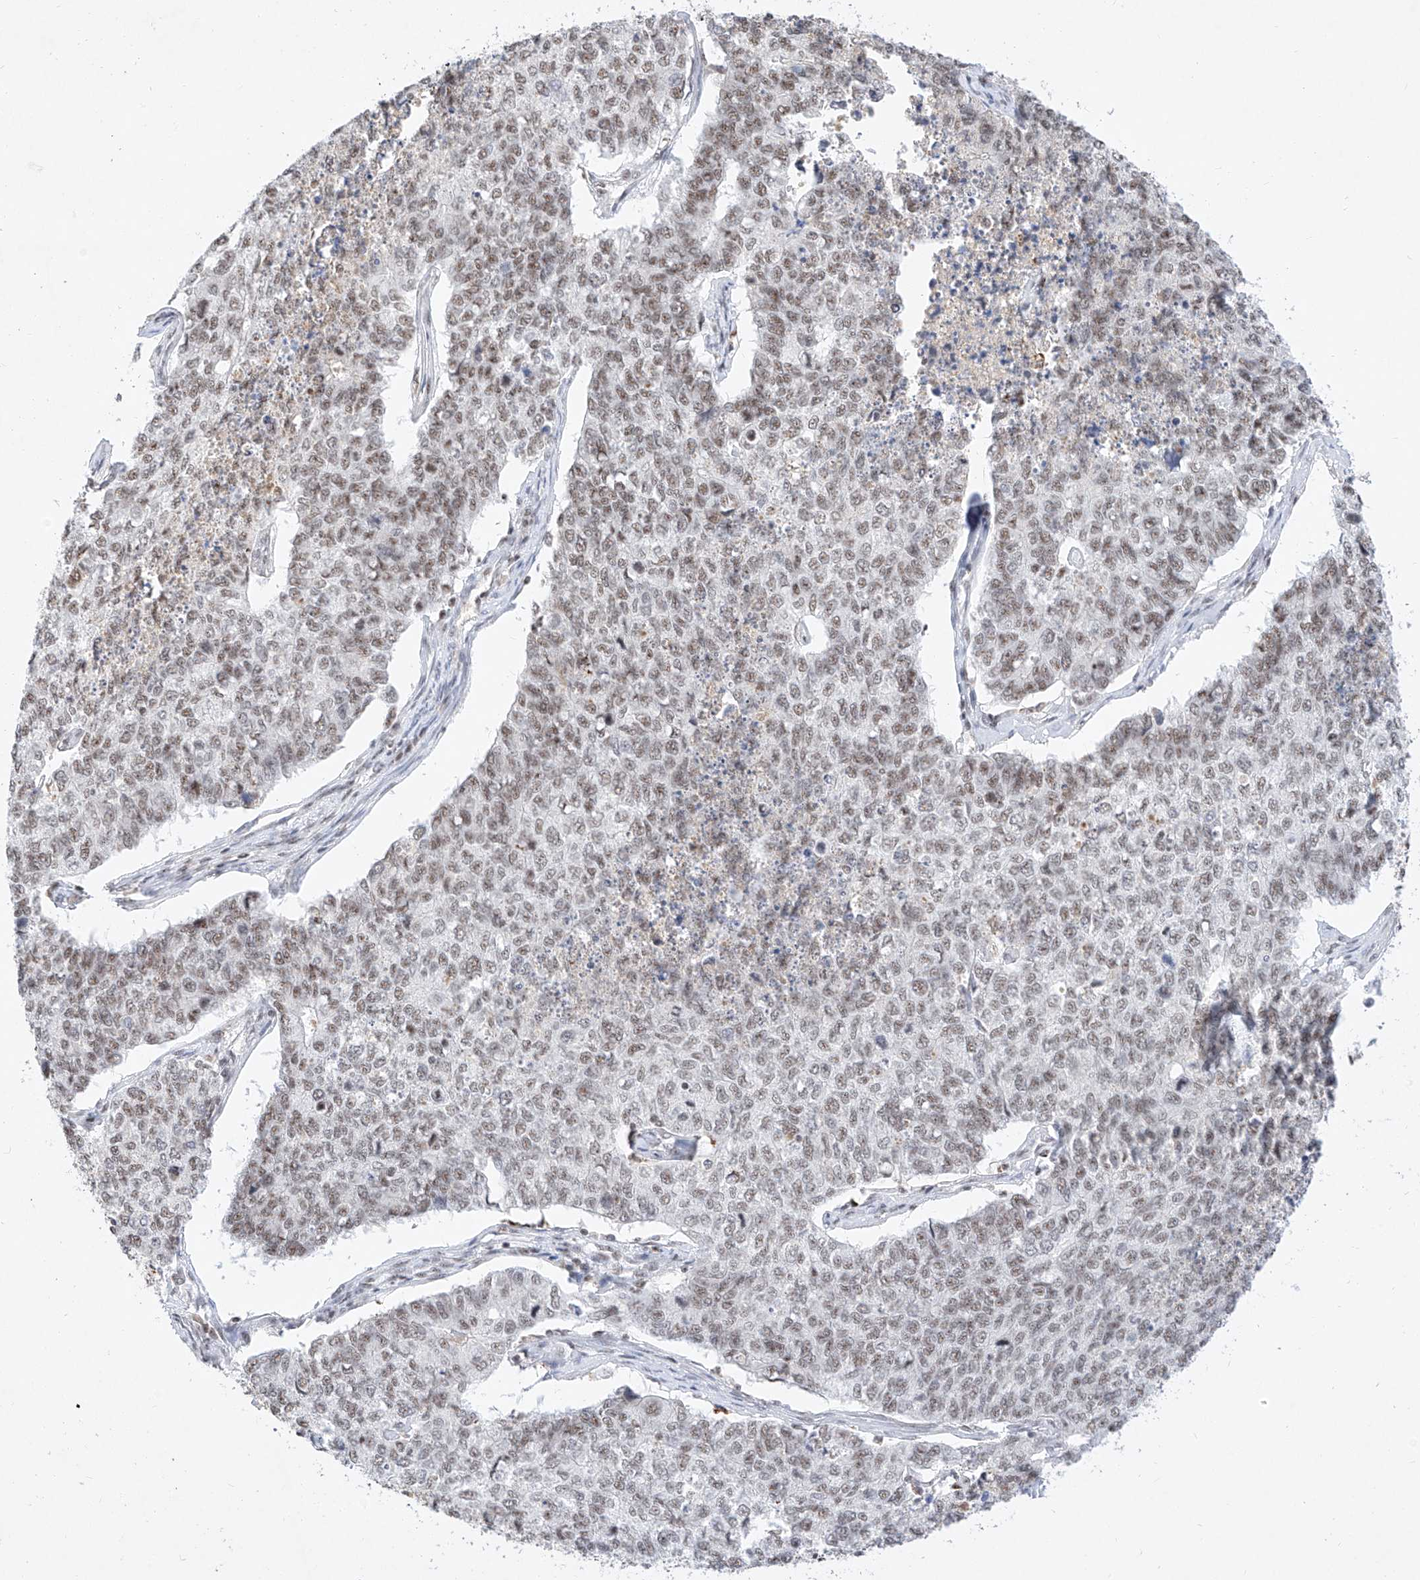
{"staining": {"intensity": "moderate", "quantity": ">75%", "location": "nuclear"}, "tissue": "cervical cancer", "cell_type": "Tumor cells", "image_type": "cancer", "snomed": [{"axis": "morphology", "description": "Squamous cell carcinoma, NOS"}, {"axis": "topography", "description": "Cervix"}], "caption": "High-power microscopy captured an immunohistochemistry (IHC) micrograph of cervical cancer (squamous cell carcinoma), revealing moderate nuclear positivity in about >75% of tumor cells. (Stains: DAB in brown, nuclei in blue, Microscopy: brightfield microscopy at high magnification).", "gene": "NRF1", "patient": {"sex": "female", "age": 63}}